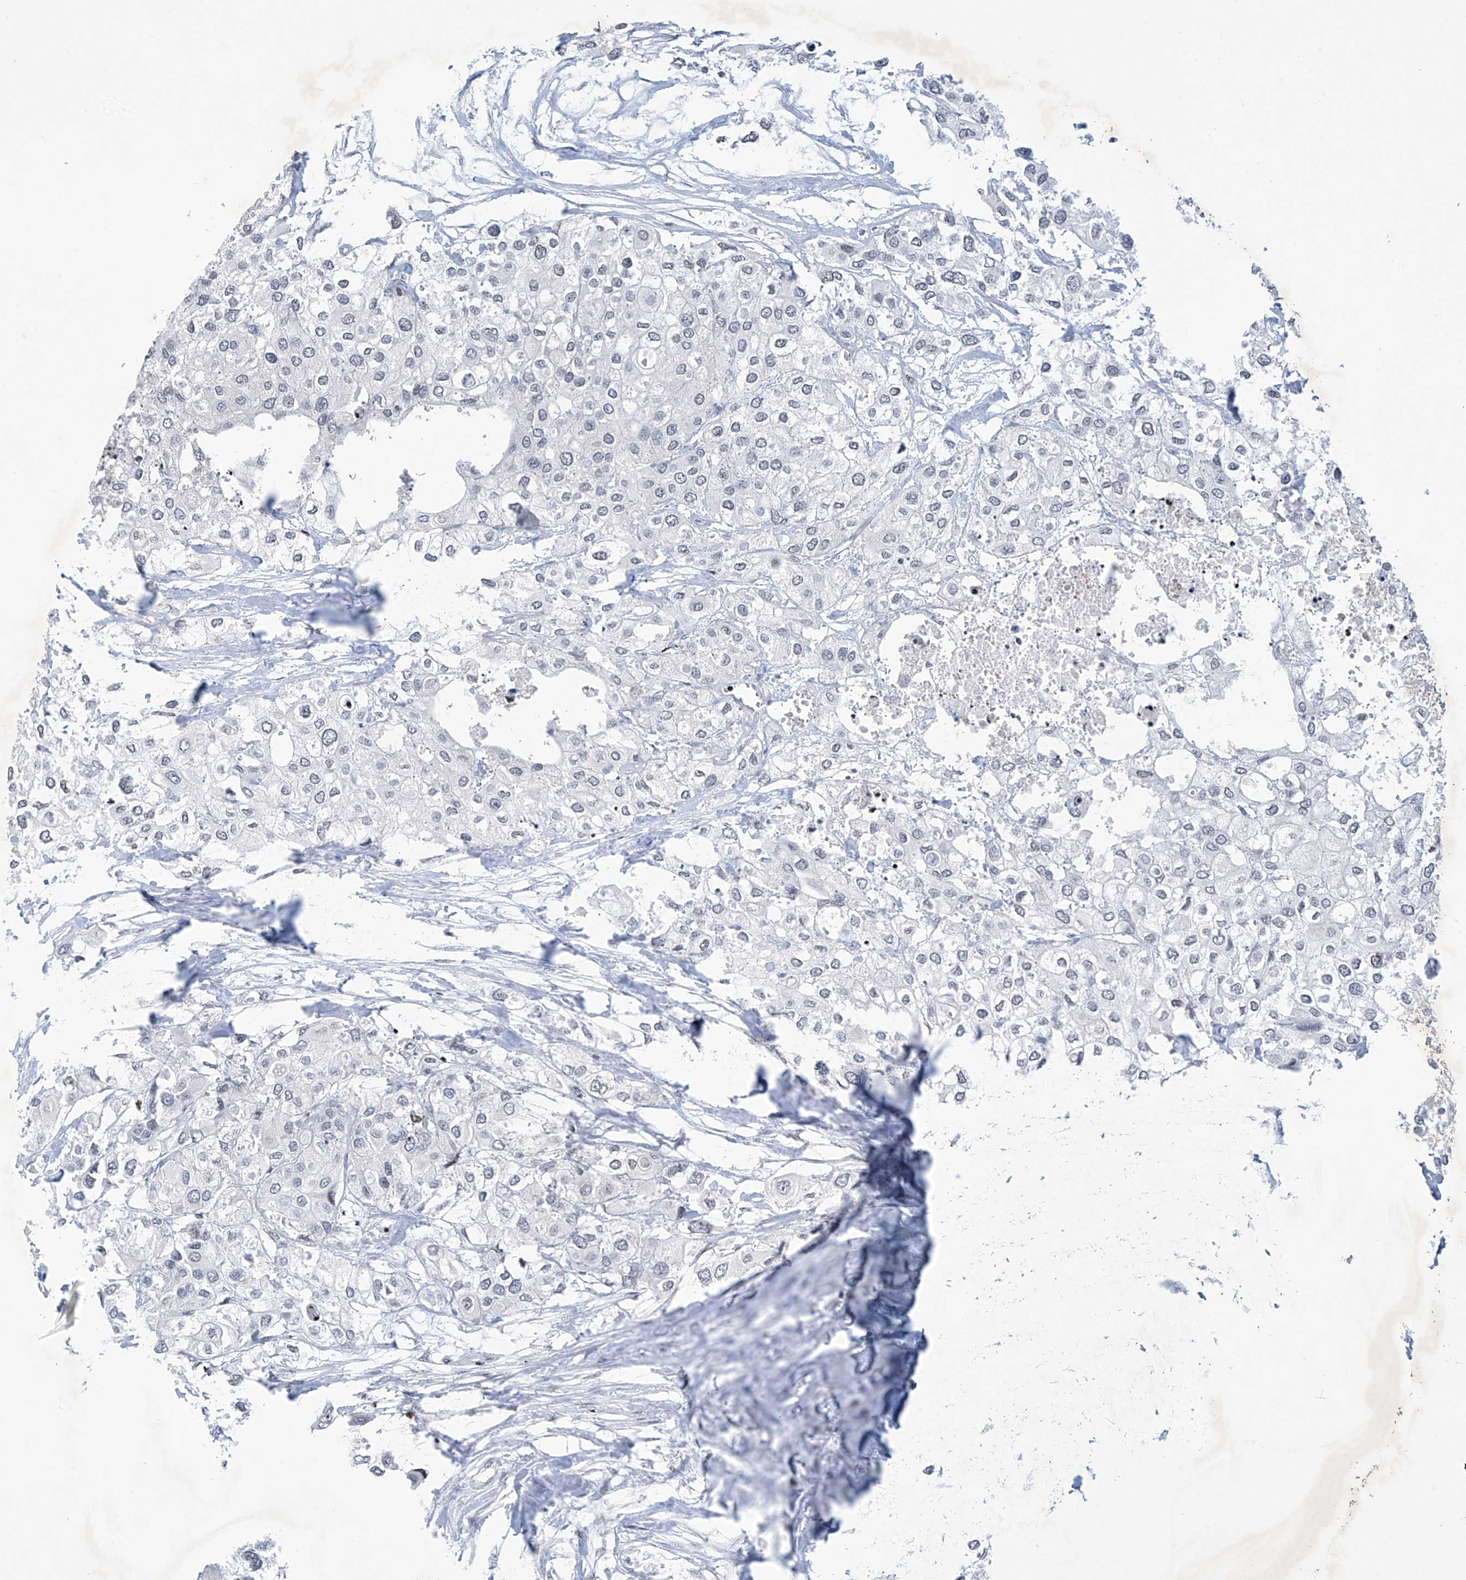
{"staining": {"intensity": "weak", "quantity": "<25%", "location": "nuclear"}, "tissue": "urothelial cancer", "cell_type": "Tumor cells", "image_type": "cancer", "snomed": [{"axis": "morphology", "description": "Urothelial carcinoma, High grade"}, {"axis": "topography", "description": "Urinary bladder"}], "caption": "Immunohistochemistry of urothelial cancer reveals no expression in tumor cells.", "gene": "RFX7", "patient": {"sex": "male", "age": 64}}